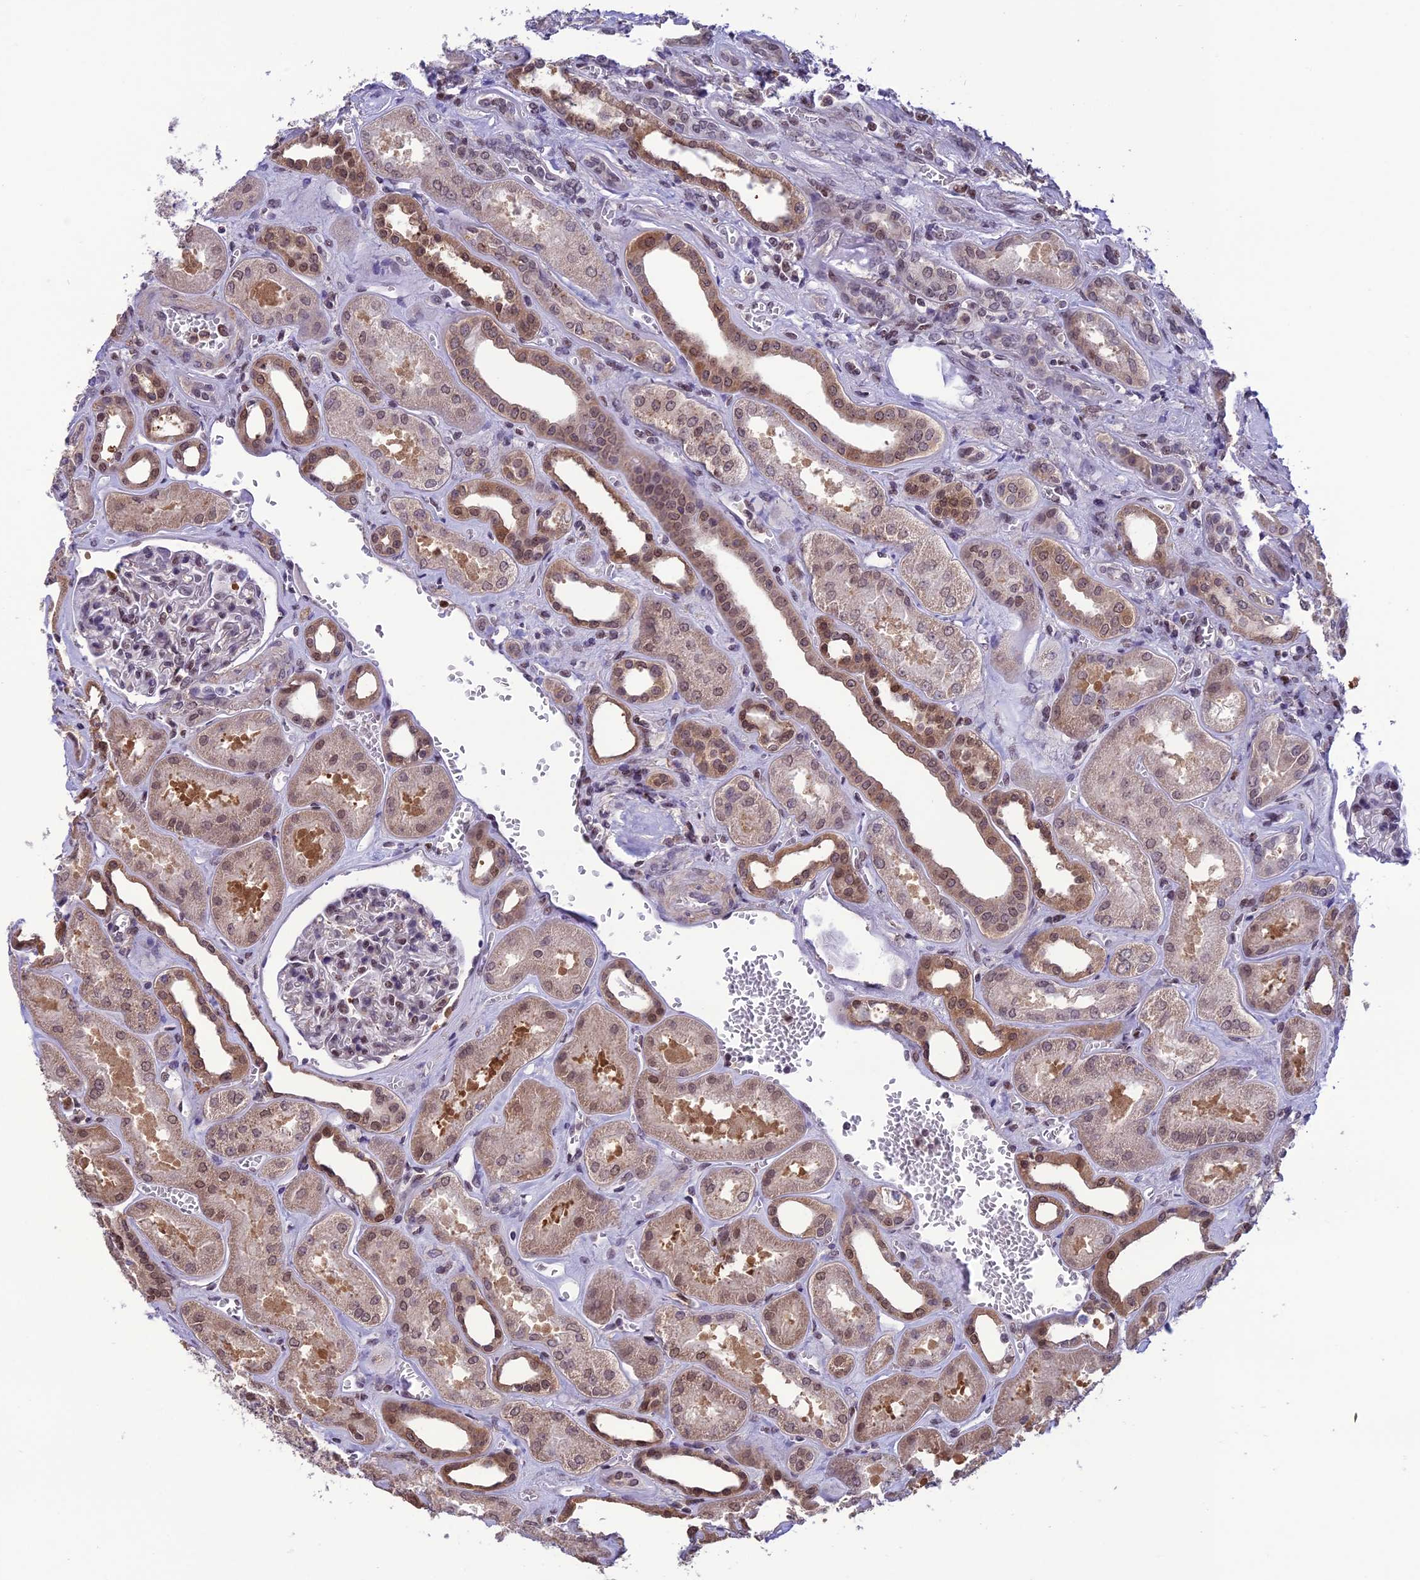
{"staining": {"intensity": "weak", "quantity": "25%-75%", "location": "nuclear"}, "tissue": "kidney", "cell_type": "Cells in glomeruli", "image_type": "normal", "snomed": [{"axis": "morphology", "description": "Normal tissue, NOS"}, {"axis": "morphology", "description": "Adenocarcinoma, NOS"}, {"axis": "topography", "description": "Kidney"}], "caption": "Benign kidney reveals weak nuclear expression in approximately 25%-75% of cells in glomeruli, visualized by immunohistochemistry.", "gene": "MIS12", "patient": {"sex": "female", "age": 68}}